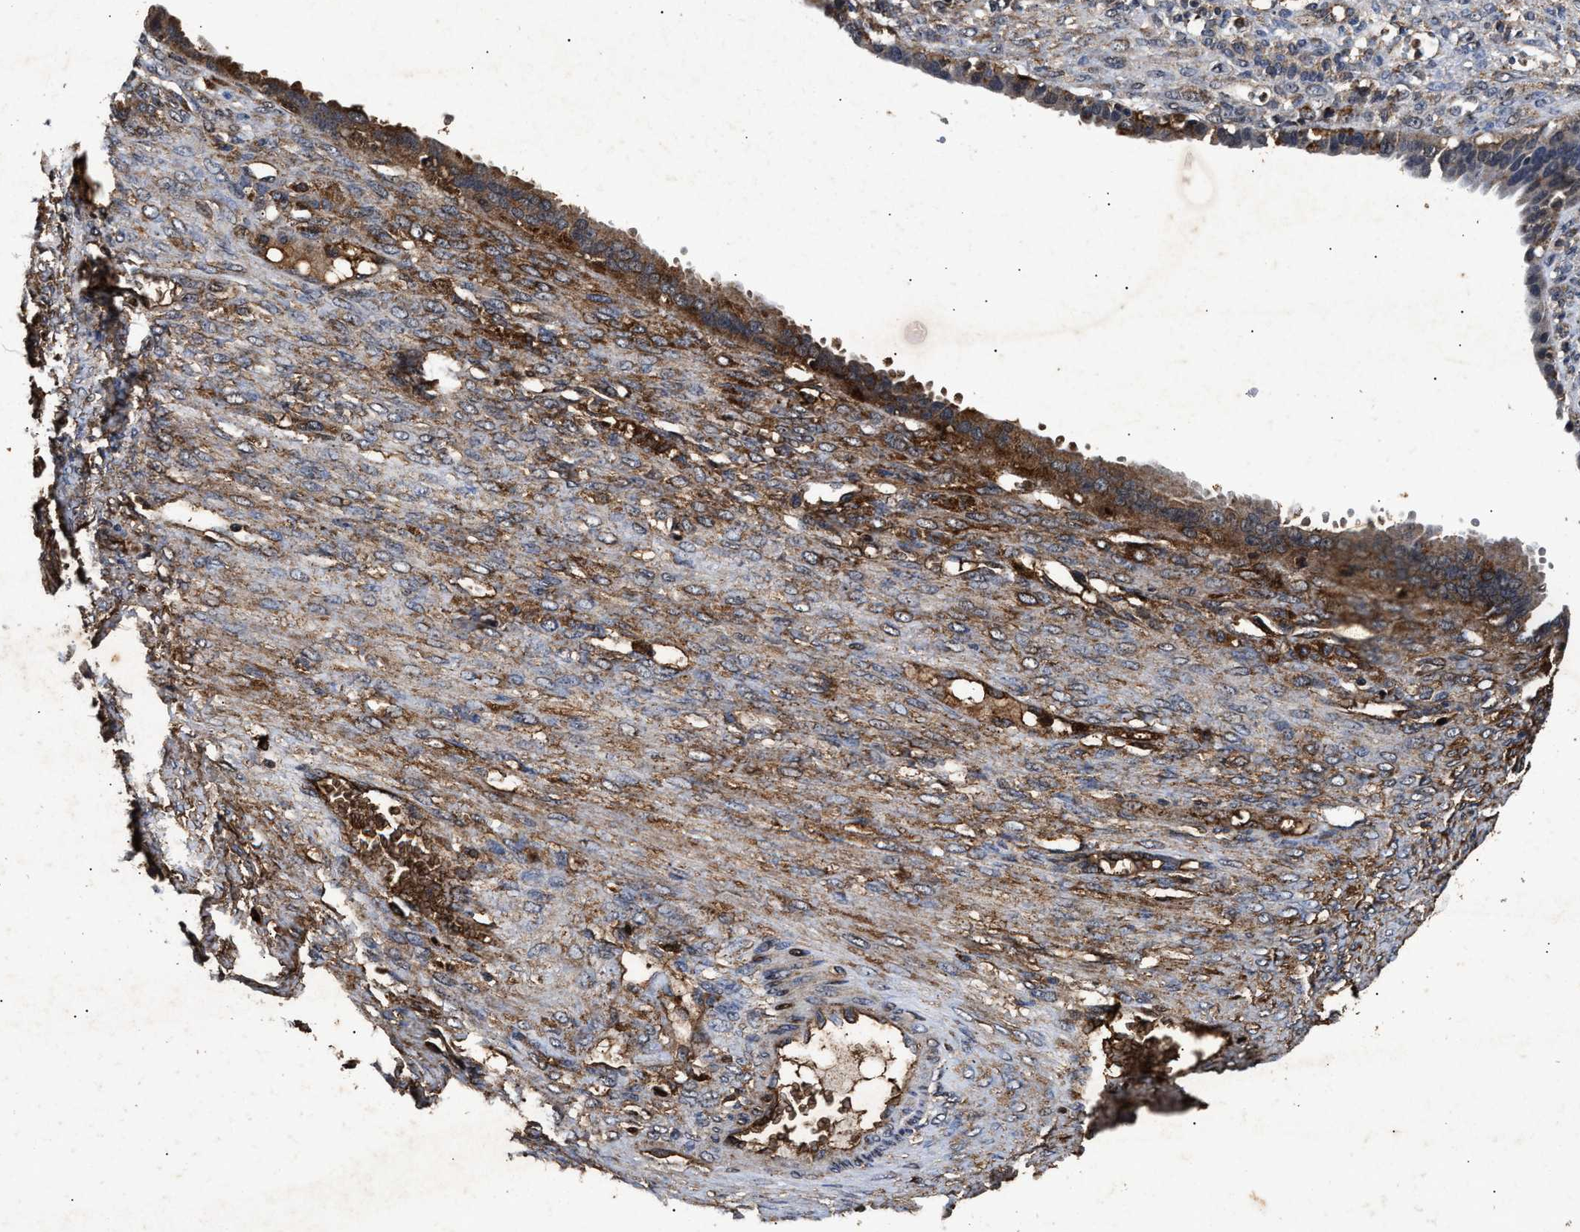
{"staining": {"intensity": "moderate", "quantity": "25%-75%", "location": "cytoplasmic/membranous"}, "tissue": "ovarian cancer", "cell_type": "Tumor cells", "image_type": "cancer", "snomed": [{"axis": "morphology", "description": "Cystadenocarcinoma, serous, NOS"}, {"axis": "topography", "description": "Ovary"}], "caption": "Protein analysis of ovarian cancer tissue displays moderate cytoplasmic/membranous staining in about 25%-75% of tumor cells. Nuclei are stained in blue.", "gene": "ACOX1", "patient": {"sex": "female", "age": 58}}